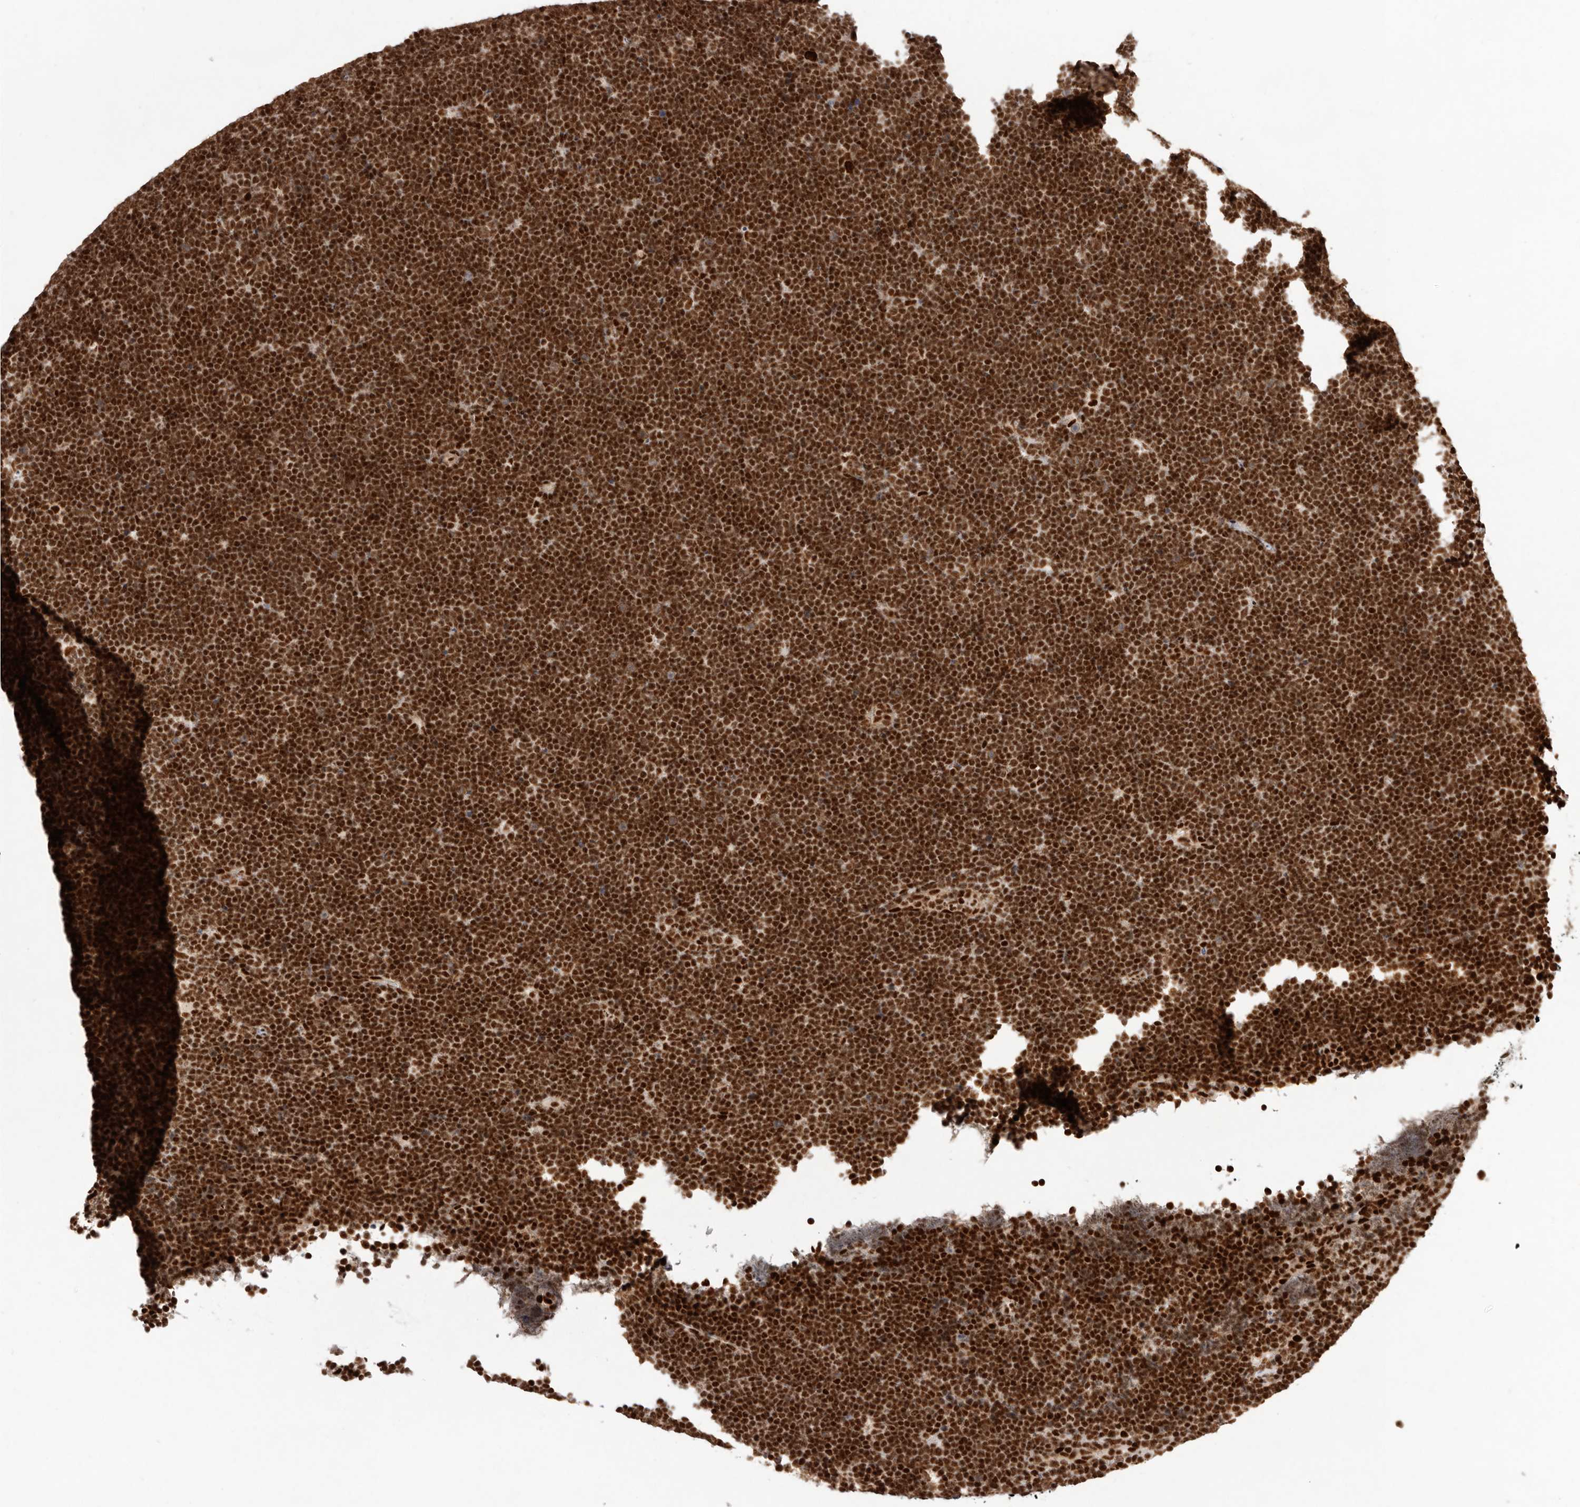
{"staining": {"intensity": "strong", "quantity": ">75%", "location": "nuclear"}, "tissue": "lymphoma", "cell_type": "Tumor cells", "image_type": "cancer", "snomed": [{"axis": "morphology", "description": "Malignant lymphoma, non-Hodgkin's type, High grade"}, {"axis": "topography", "description": "Lymph node"}], "caption": "Protein staining of malignant lymphoma, non-Hodgkin's type (high-grade) tissue shows strong nuclear positivity in about >75% of tumor cells.", "gene": "CHTOP", "patient": {"sex": "male", "age": 13}}